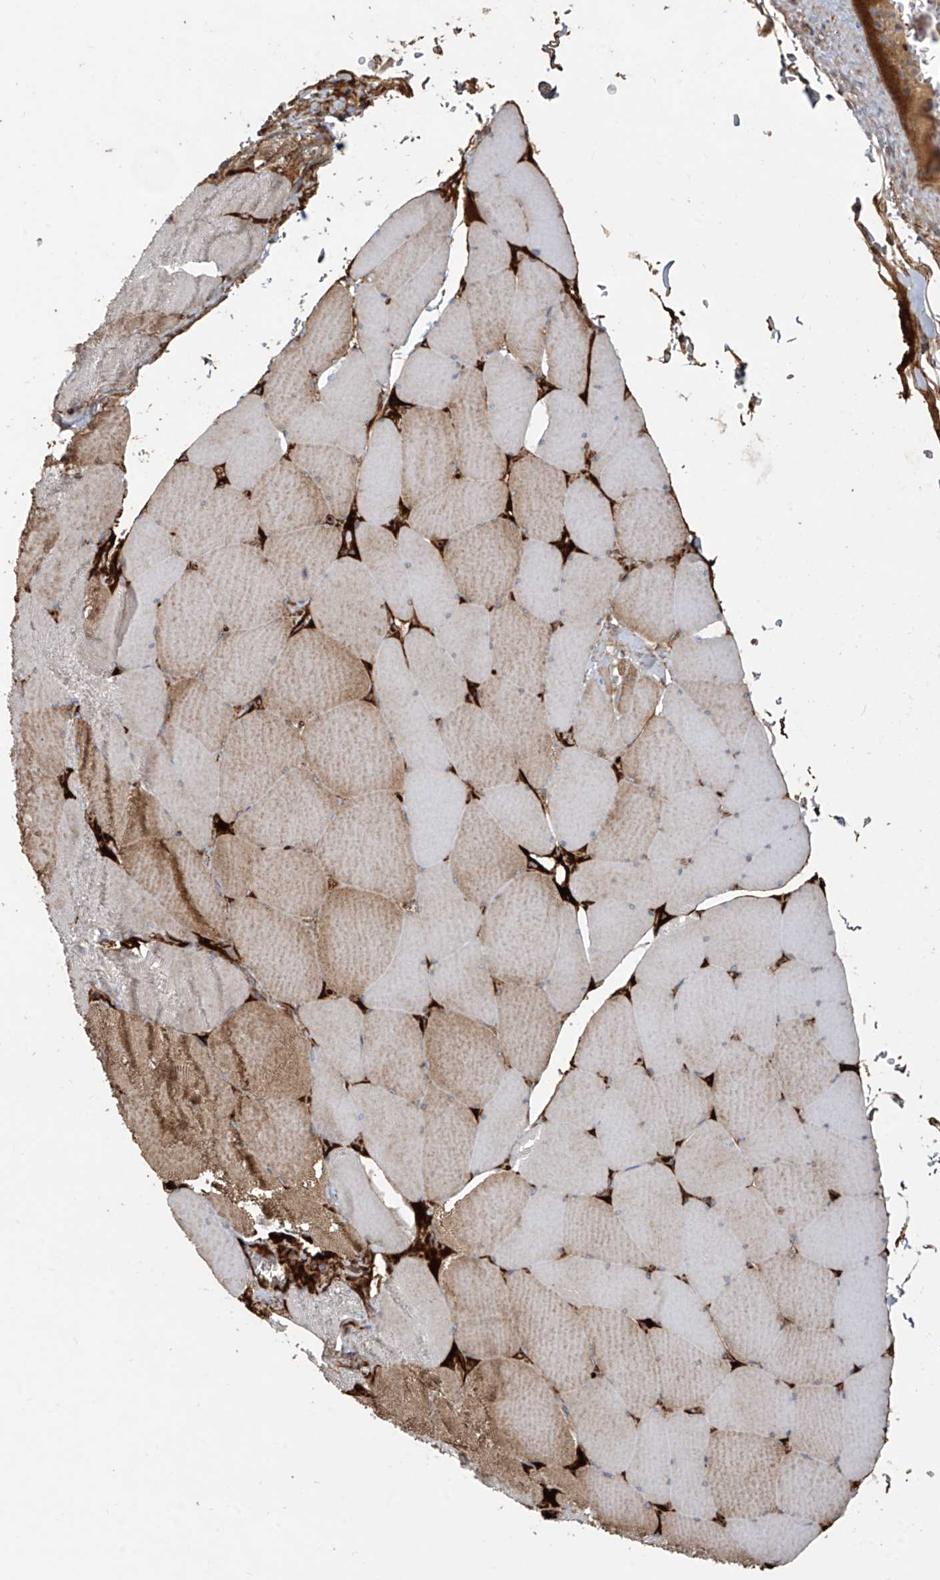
{"staining": {"intensity": "moderate", "quantity": "25%-75%", "location": "cytoplasmic/membranous"}, "tissue": "skeletal muscle", "cell_type": "Myocytes", "image_type": "normal", "snomed": [{"axis": "morphology", "description": "Normal tissue, NOS"}, {"axis": "topography", "description": "Skeletal muscle"}, {"axis": "topography", "description": "Head-Neck"}], "caption": "A high-resolution micrograph shows immunohistochemistry (IHC) staining of normal skeletal muscle, which exhibits moderate cytoplasmic/membranous expression in about 25%-75% of myocytes. (DAB (3,3'-diaminobenzidine) = brown stain, brightfield microscopy at high magnification).", "gene": "ABTB1", "patient": {"sex": "male", "age": 66}}